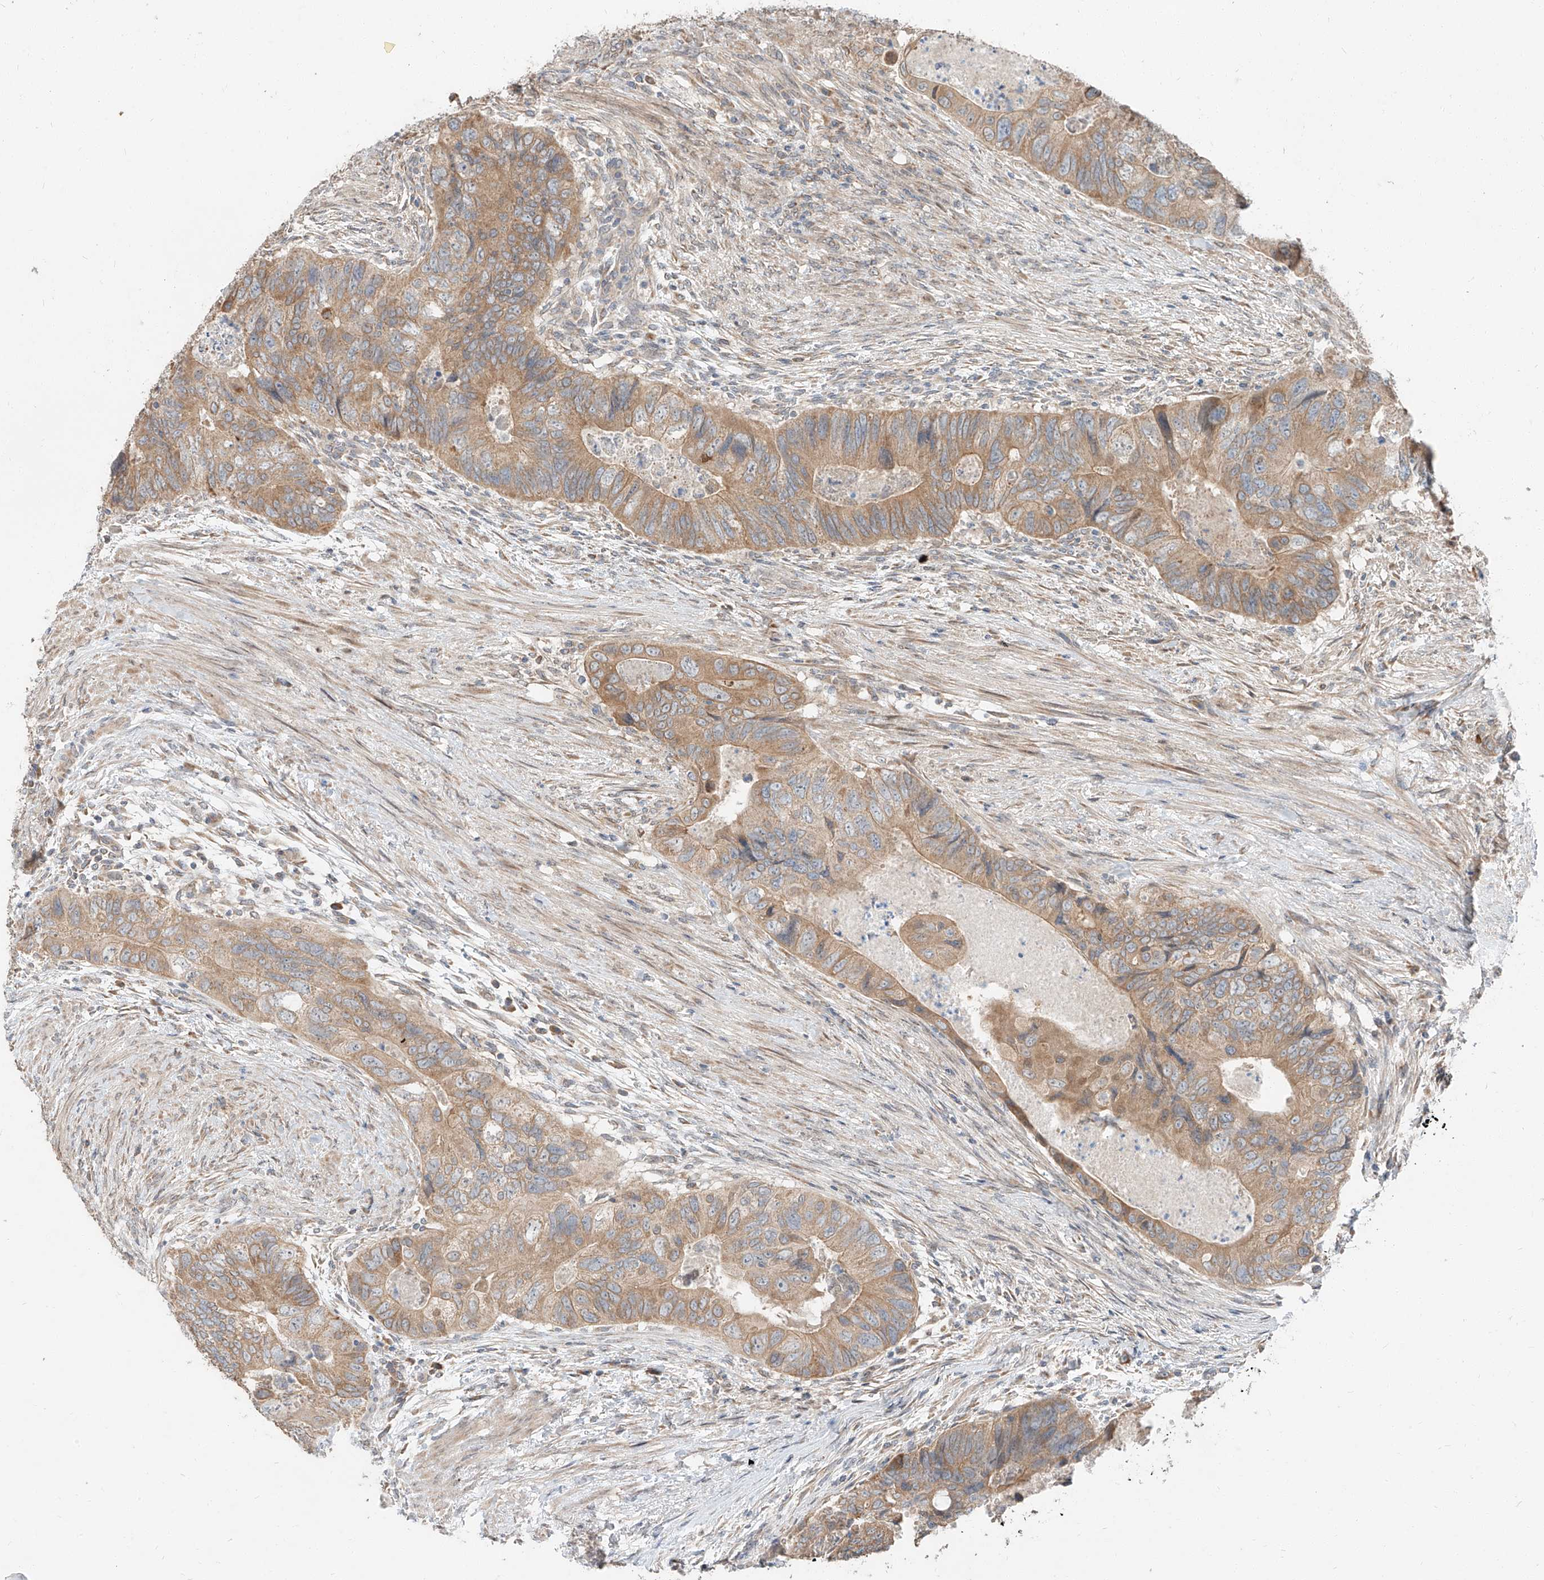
{"staining": {"intensity": "weak", "quantity": ">75%", "location": "cytoplasmic/membranous"}, "tissue": "colorectal cancer", "cell_type": "Tumor cells", "image_type": "cancer", "snomed": [{"axis": "morphology", "description": "Adenocarcinoma, NOS"}, {"axis": "topography", "description": "Rectum"}], "caption": "Immunohistochemical staining of human colorectal adenocarcinoma demonstrates low levels of weak cytoplasmic/membranous expression in about >75% of tumor cells.", "gene": "STX19", "patient": {"sex": "male", "age": 63}}